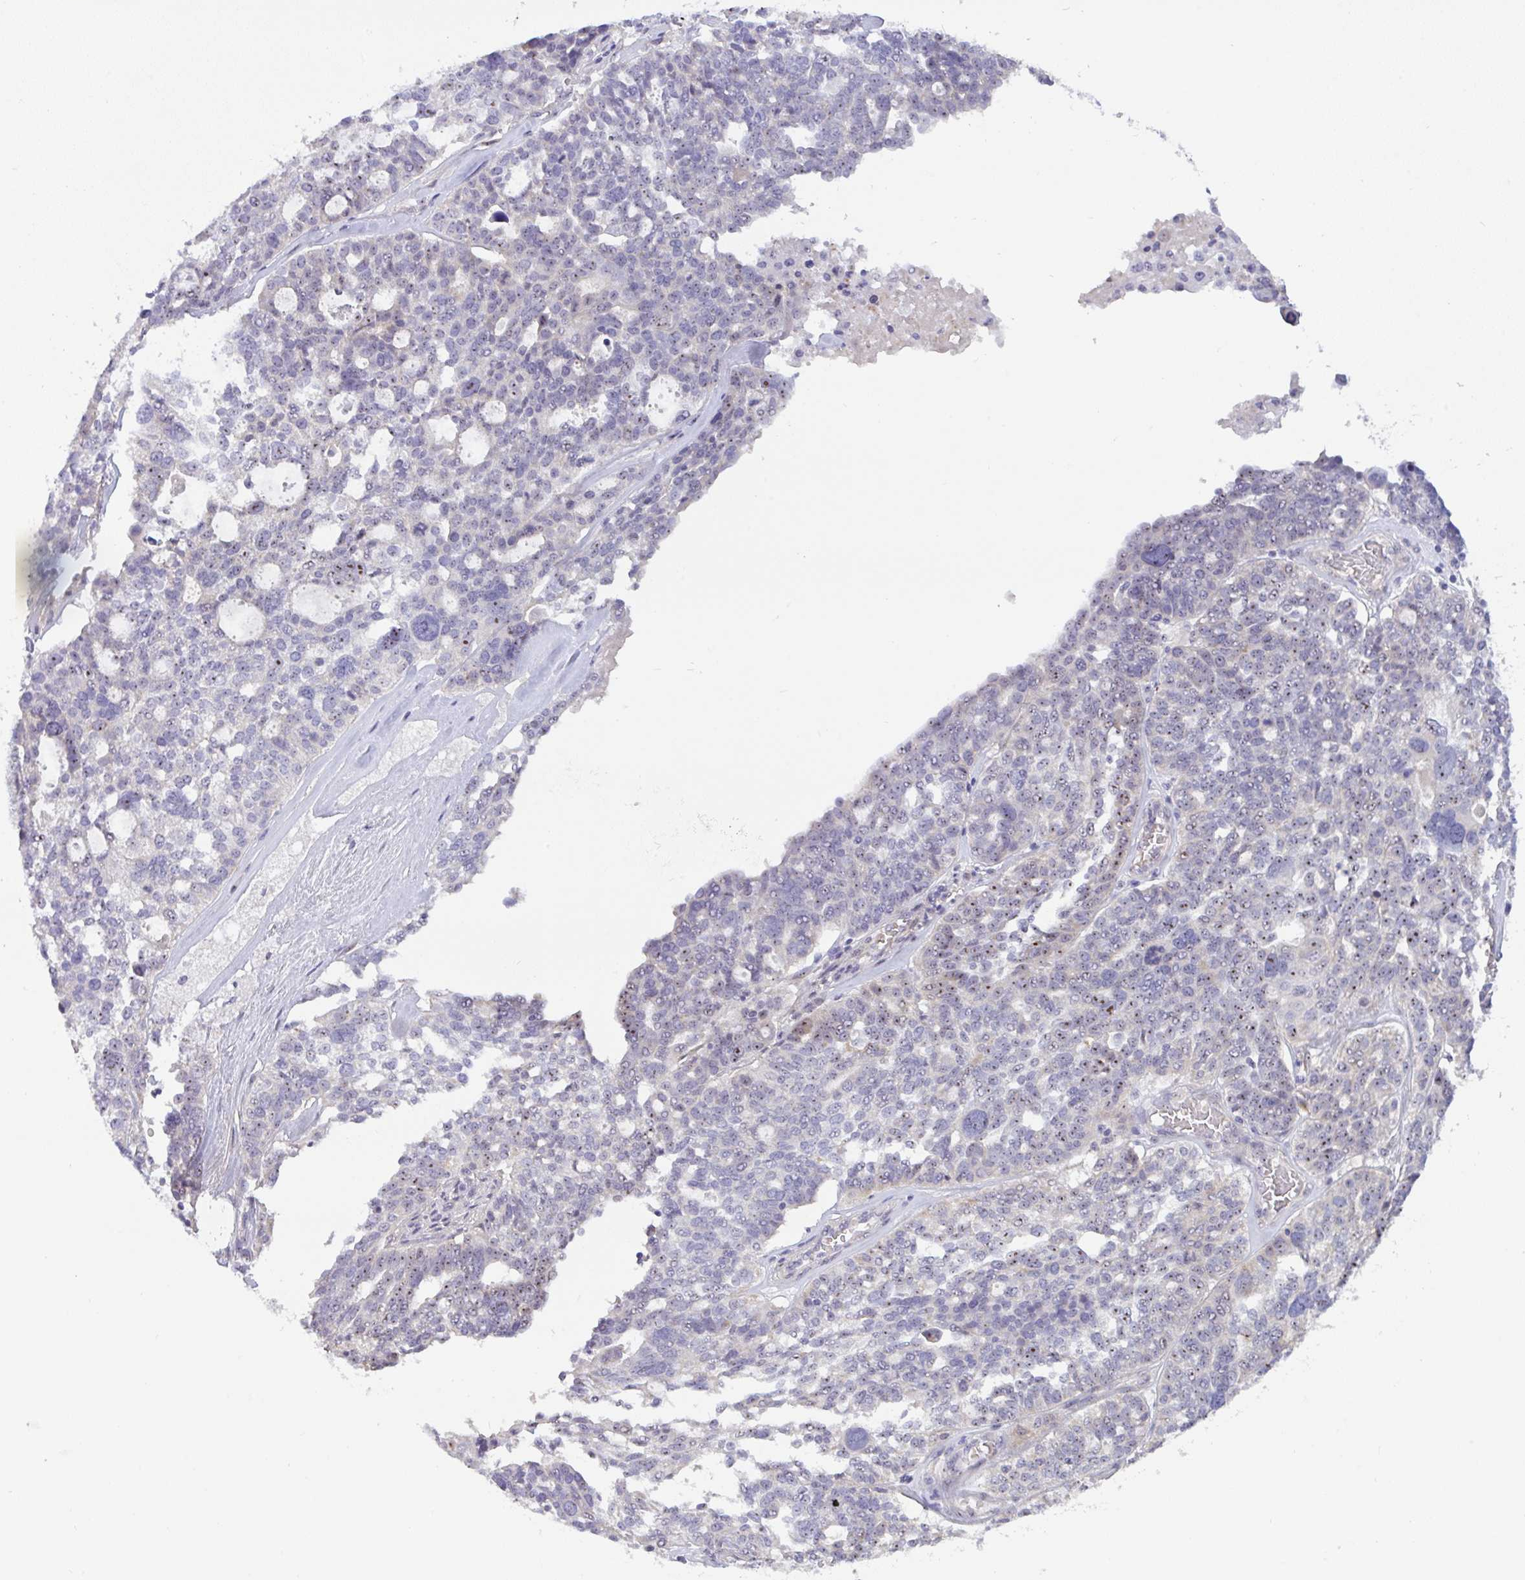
{"staining": {"intensity": "weak", "quantity": "25%-75%", "location": "nuclear"}, "tissue": "ovarian cancer", "cell_type": "Tumor cells", "image_type": "cancer", "snomed": [{"axis": "morphology", "description": "Cystadenocarcinoma, serous, NOS"}, {"axis": "topography", "description": "Ovary"}], "caption": "About 25%-75% of tumor cells in ovarian cancer reveal weak nuclear protein positivity as visualized by brown immunohistochemical staining.", "gene": "MXRA8", "patient": {"sex": "female", "age": 59}}